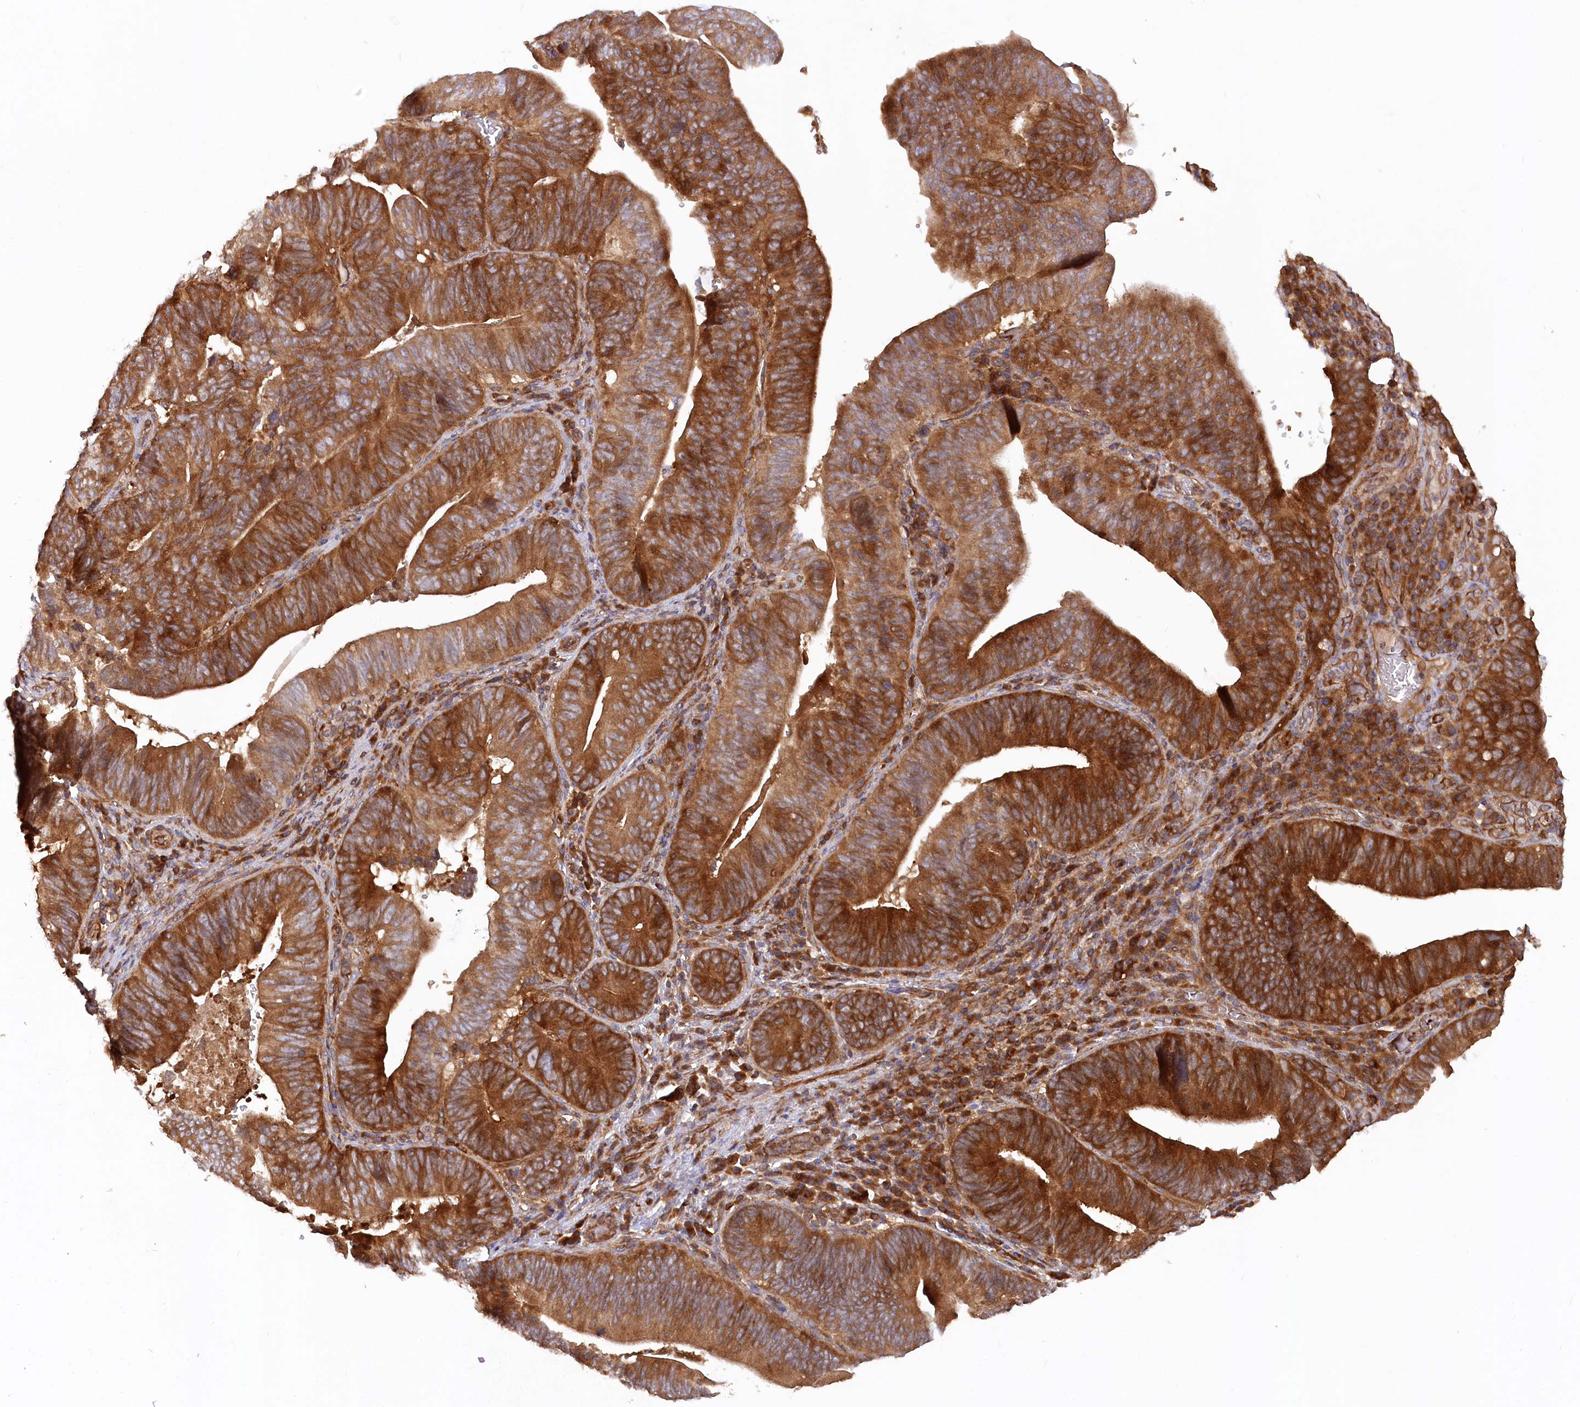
{"staining": {"intensity": "strong", "quantity": ">75%", "location": "cytoplasmic/membranous"}, "tissue": "pancreatic cancer", "cell_type": "Tumor cells", "image_type": "cancer", "snomed": [{"axis": "morphology", "description": "Adenocarcinoma, NOS"}, {"axis": "topography", "description": "Pancreas"}], "caption": "Immunohistochemistry (IHC) histopathology image of human pancreatic cancer stained for a protein (brown), which shows high levels of strong cytoplasmic/membranous staining in approximately >75% of tumor cells.", "gene": "PAIP2", "patient": {"sex": "male", "age": 63}}